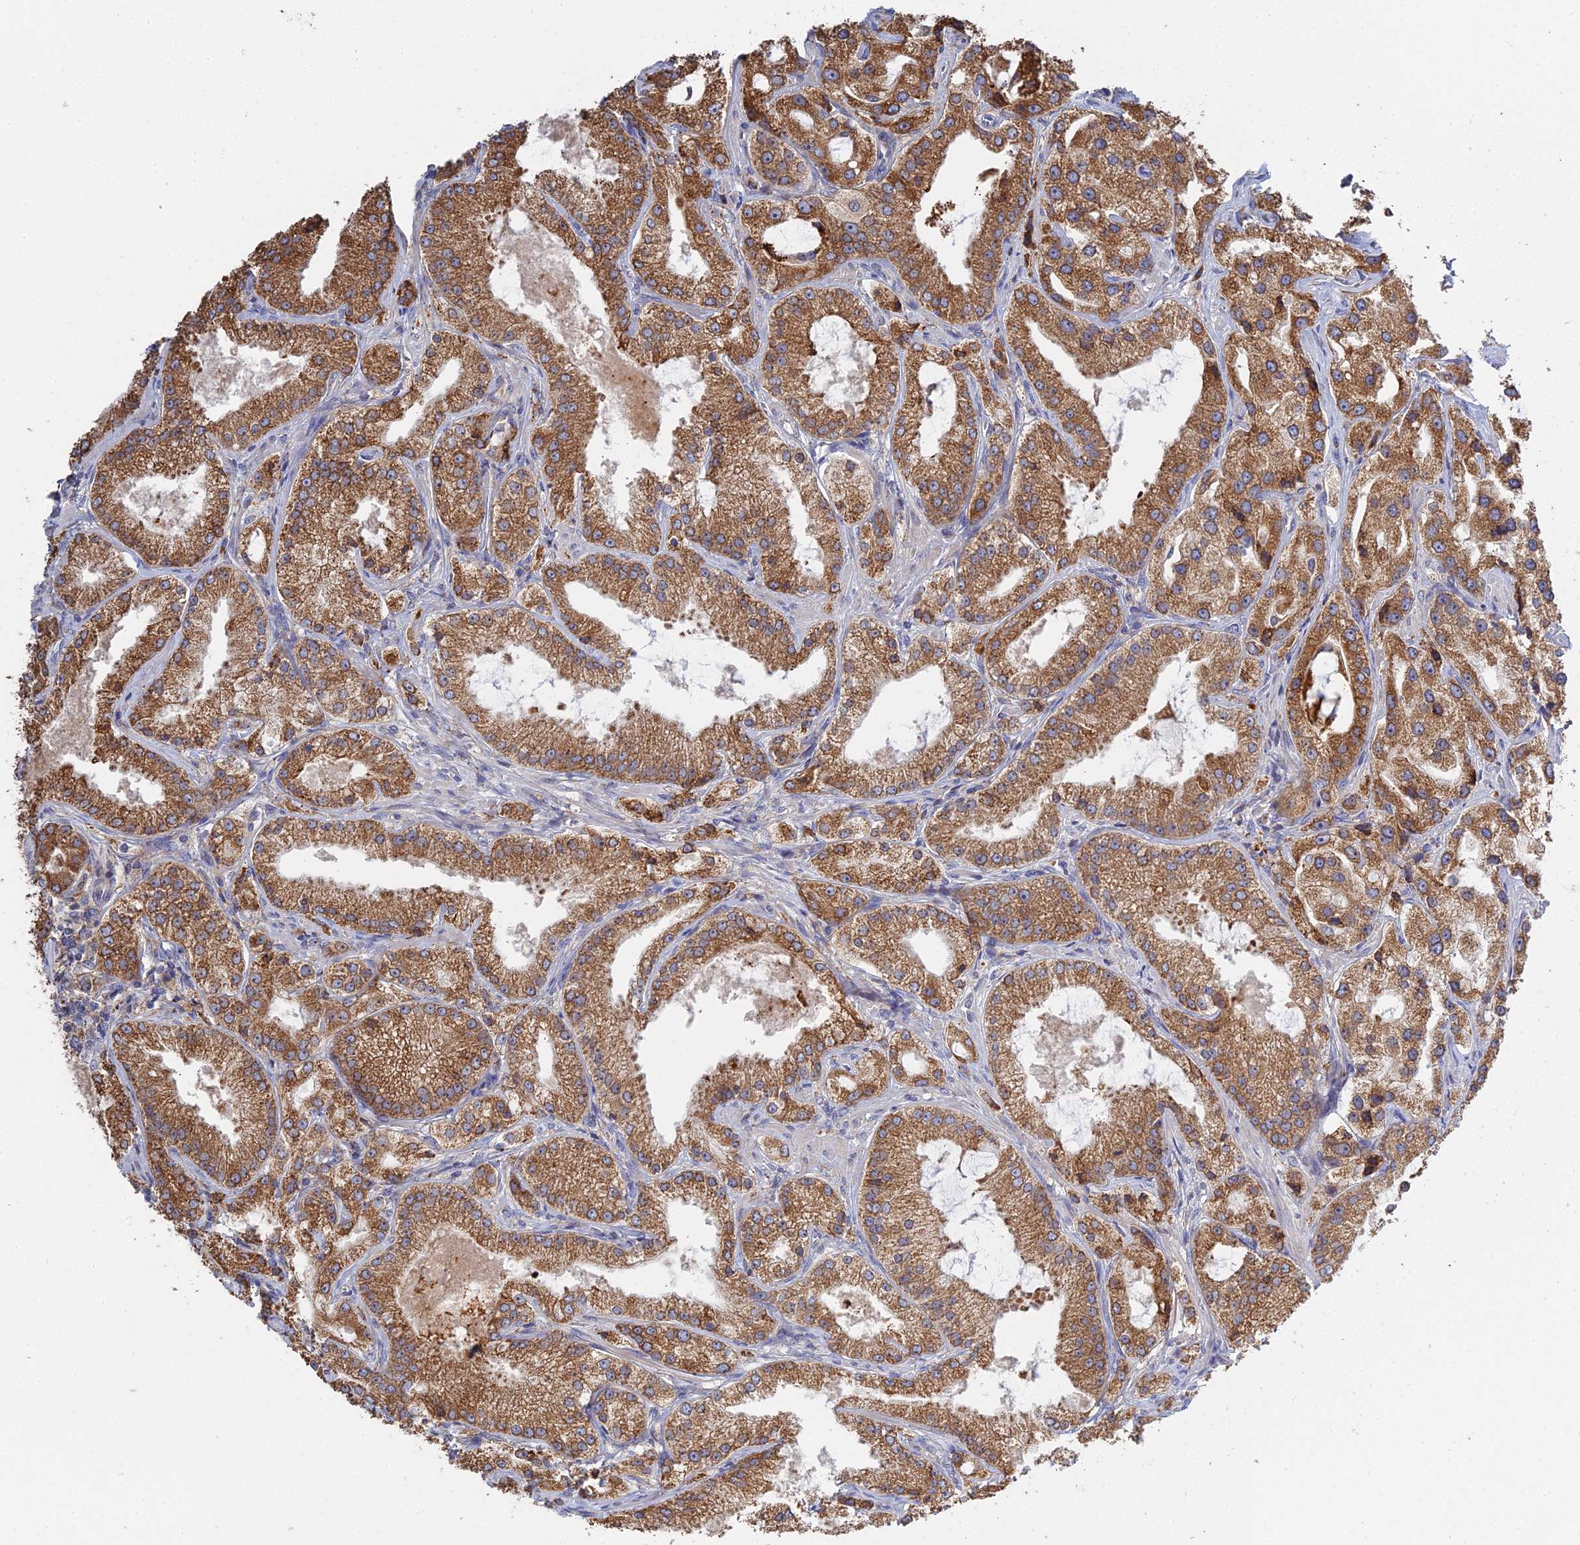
{"staining": {"intensity": "moderate", "quantity": ">75%", "location": "cytoplasmic/membranous"}, "tissue": "prostate cancer", "cell_type": "Tumor cells", "image_type": "cancer", "snomed": [{"axis": "morphology", "description": "Adenocarcinoma, Low grade"}, {"axis": "topography", "description": "Prostate"}], "caption": "An image of prostate low-grade adenocarcinoma stained for a protein reveals moderate cytoplasmic/membranous brown staining in tumor cells. Immunohistochemistry (ihc) stains the protein of interest in brown and the nuclei are stained blue.", "gene": "TRAPPC6A", "patient": {"sex": "male", "age": 69}}